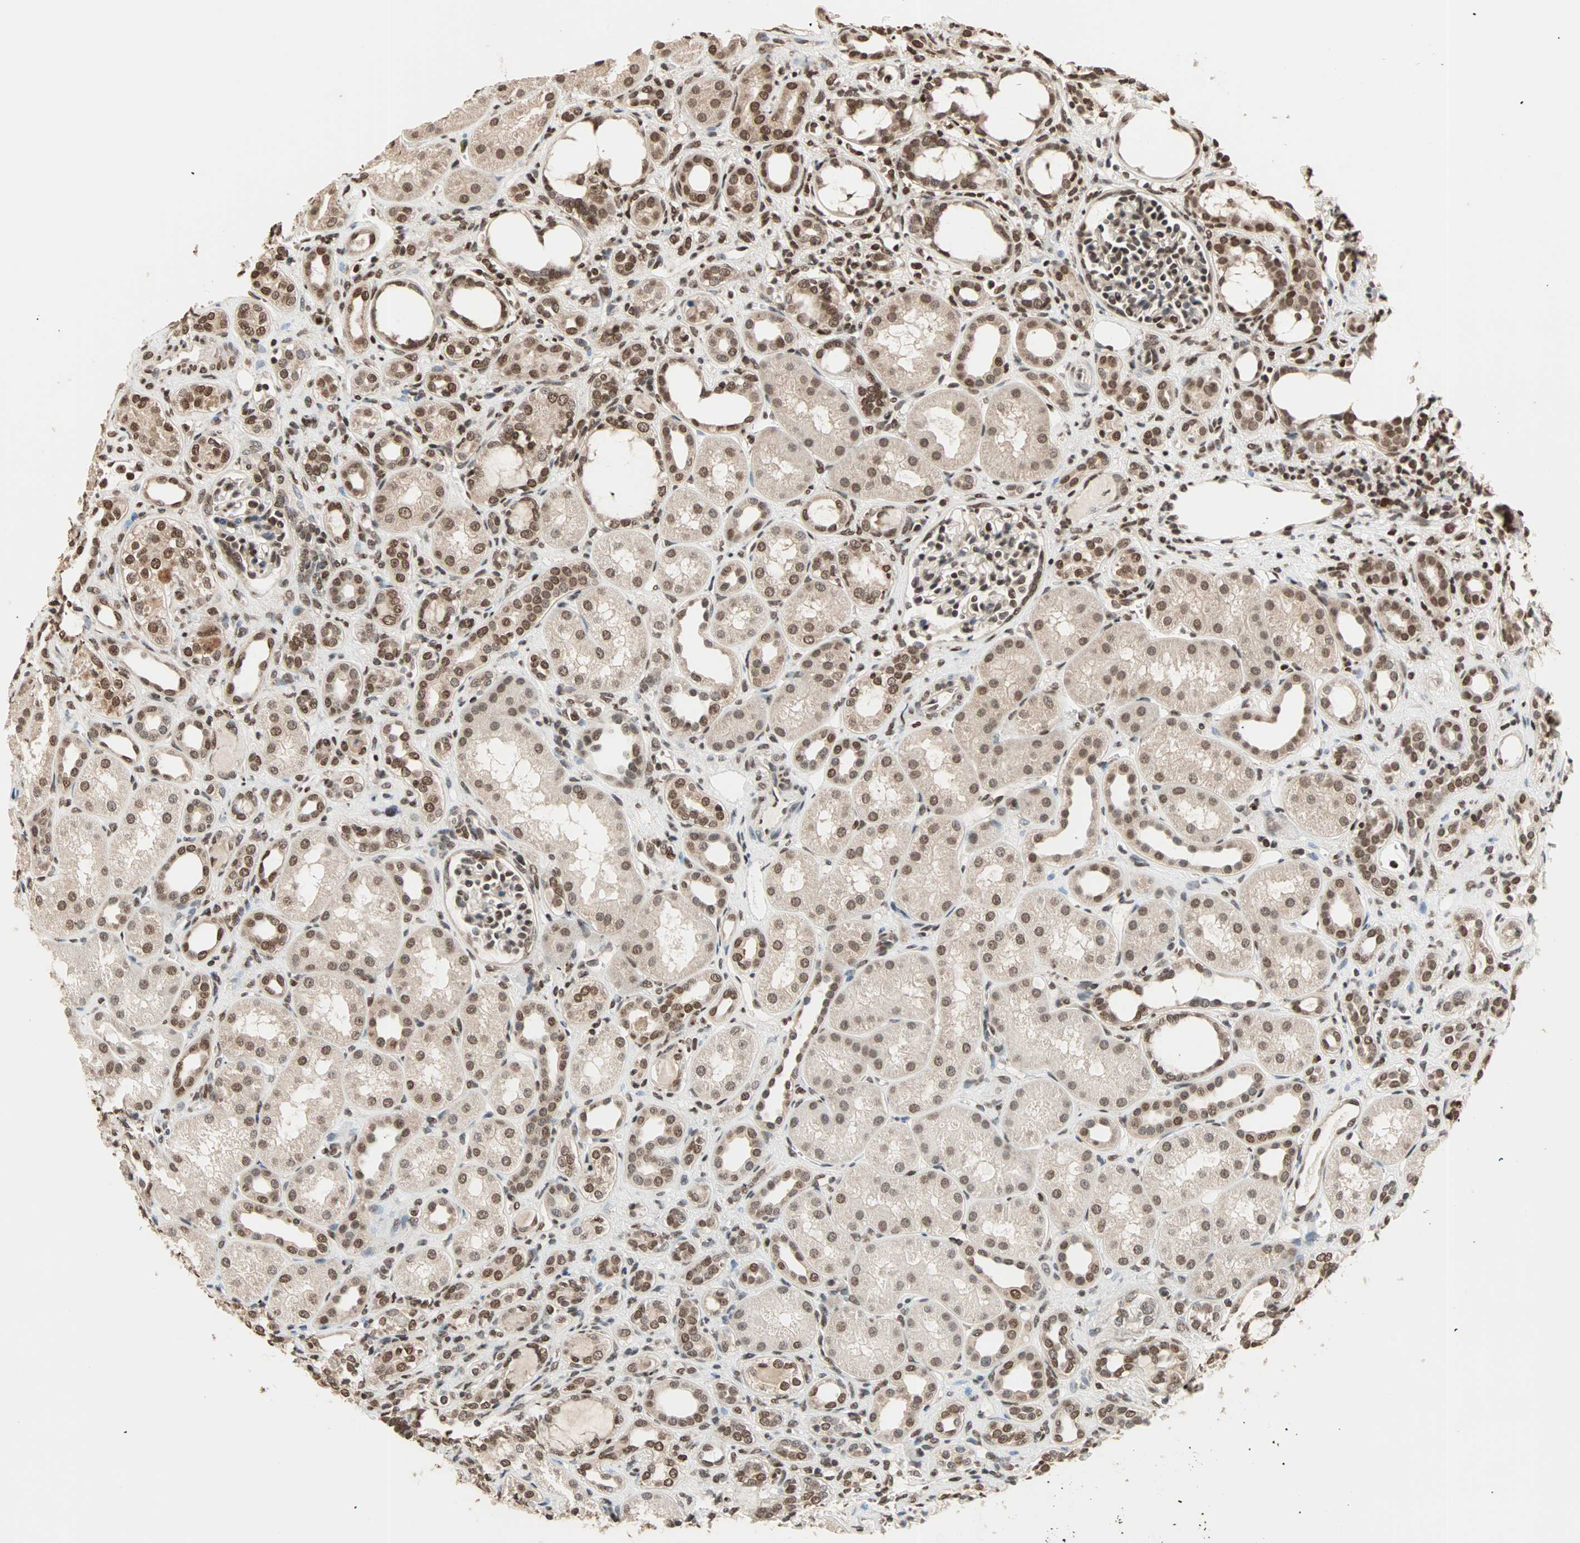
{"staining": {"intensity": "strong", "quantity": ">75%", "location": "nuclear"}, "tissue": "kidney", "cell_type": "Cells in glomeruli", "image_type": "normal", "snomed": [{"axis": "morphology", "description": "Normal tissue, NOS"}, {"axis": "topography", "description": "Kidney"}], "caption": "Kidney was stained to show a protein in brown. There is high levels of strong nuclear staining in about >75% of cells in glomeruli. The staining was performed using DAB (3,3'-diaminobenzidine), with brown indicating positive protein expression. Nuclei are stained blue with hematoxylin.", "gene": "DAZAP1", "patient": {"sex": "male", "age": 7}}